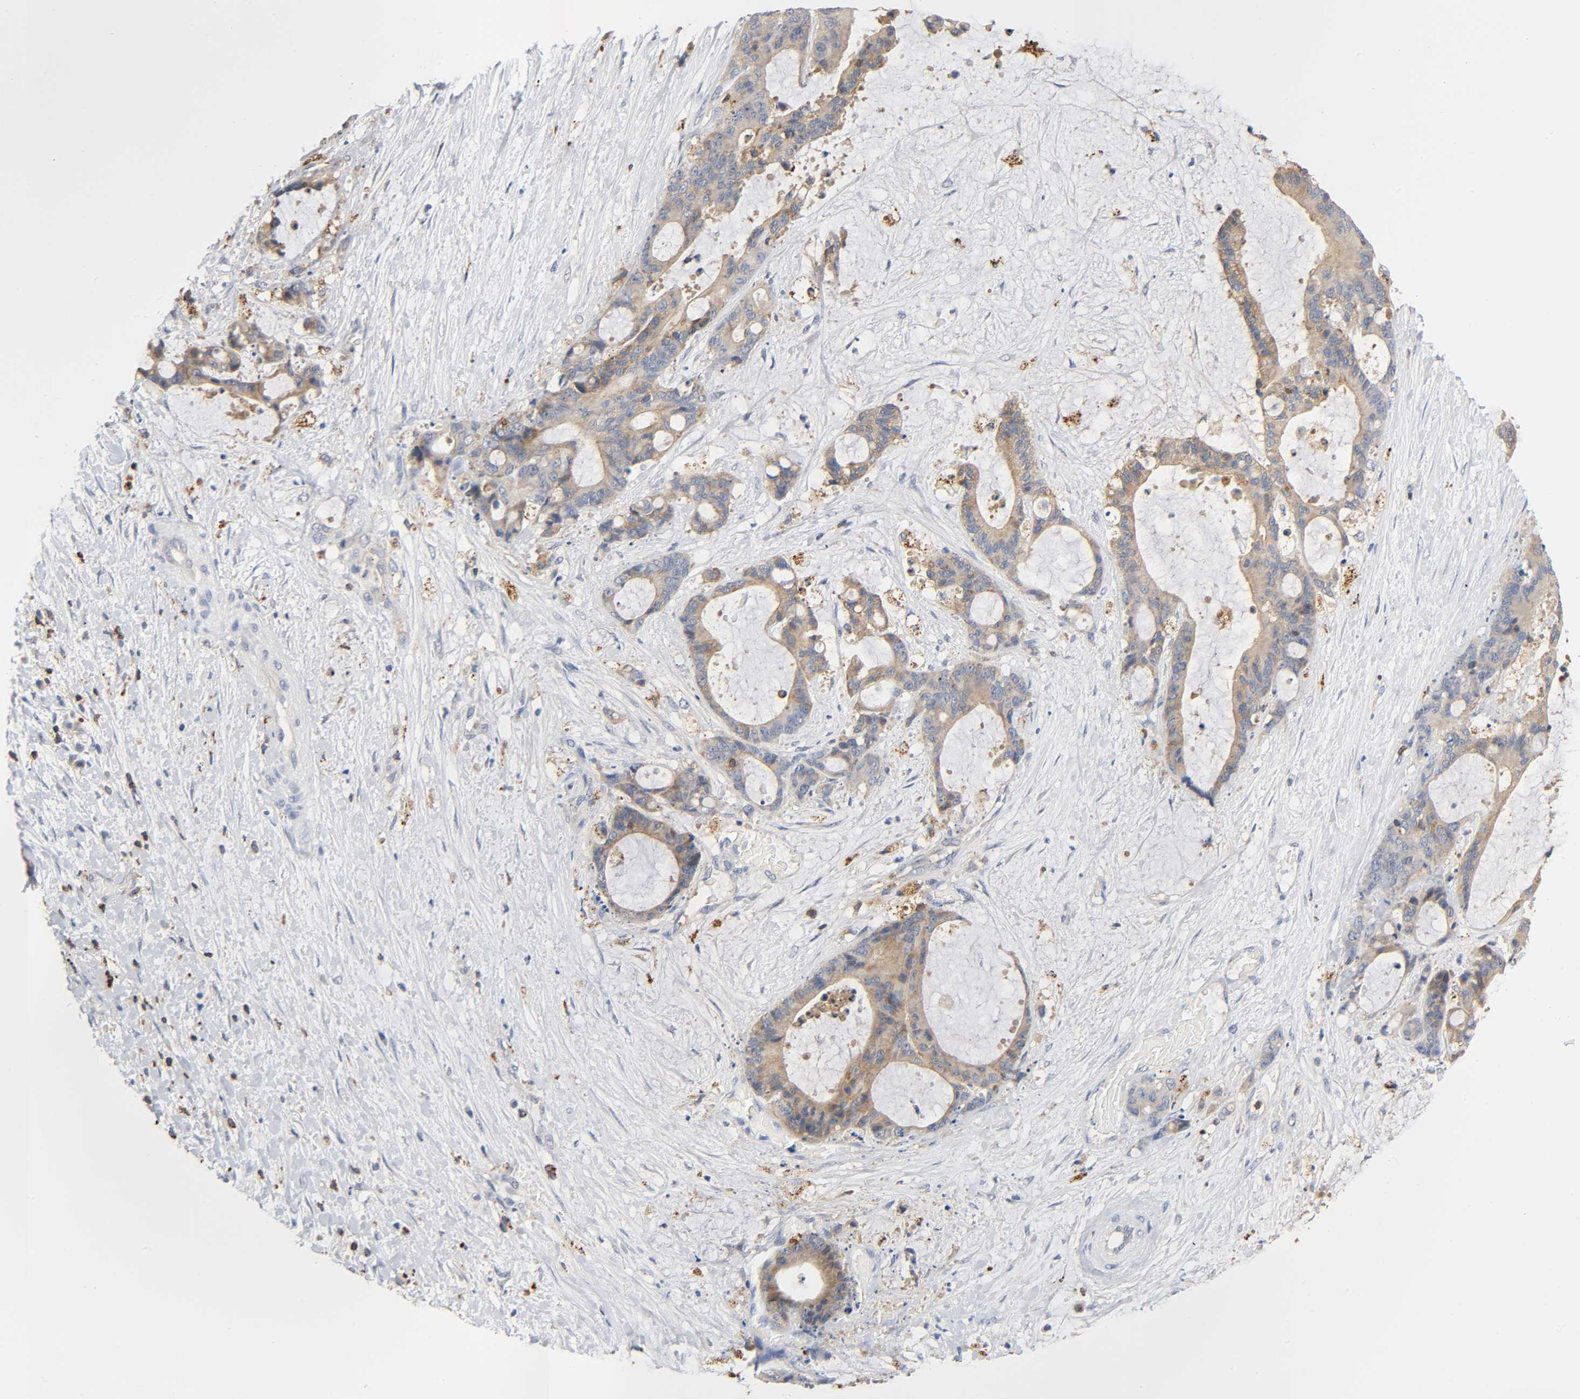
{"staining": {"intensity": "weak", "quantity": ">75%", "location": "cytoplasmic/membranous"}, "tissue": "liver cancer", "cell_type": "Tumor cells", "image_type": "cancer", "snomed": [{"axis": "morphology", "description": "Cholangiocarcinoma"}, {"axis": "topography", "description": "Liver"}], "caption": "This is an image of immunohistochemistry staining of liver cancer (cholangiocarcinoma), which shows weak expression in the cytoplasmic/membranous of tumor cells.", "gene": "UCKL1", "patient": {"sex": "female", "age": 73}}